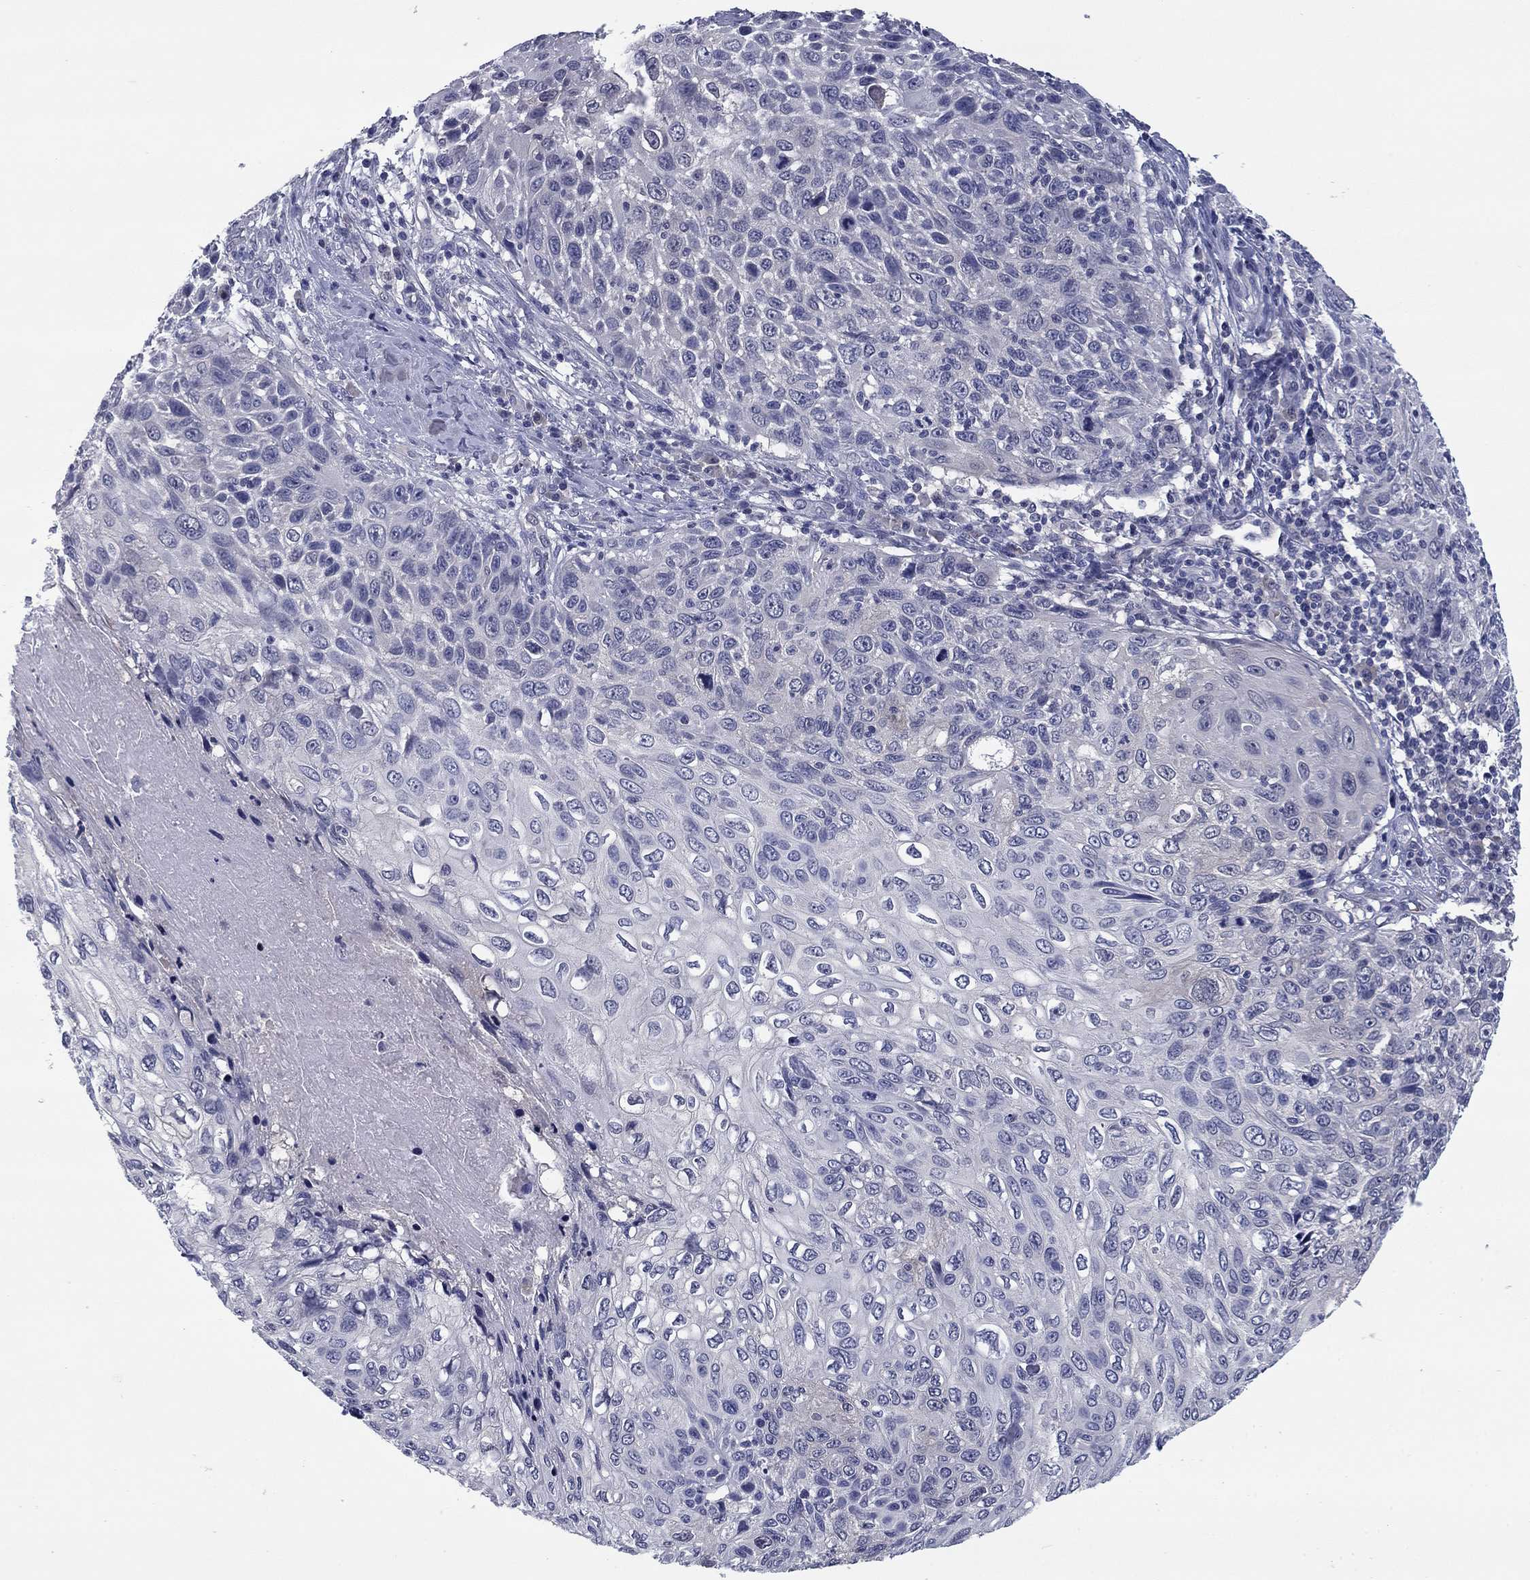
{"staining": {"intensity": "negative", "quantity": "none", "location": "none"}, "tissue": "skin cancer", "cell_type": "Tumor cells", "image_type": "cancer", "snomed": [{"axis": "morphology", "description": "Squamous cell carcinoma, NOS"}, {"axis": "topography", "description": "Skin"}], "caption": "Immunohistochemical staining of skin cancer reveals no significant positivity in tumor cells. (Brightfield microscopy of DAB immunohistochemistry (IHC) at high magnification).", "gene": "REXO5", "patient": {"sex": "male", "age": 92}}